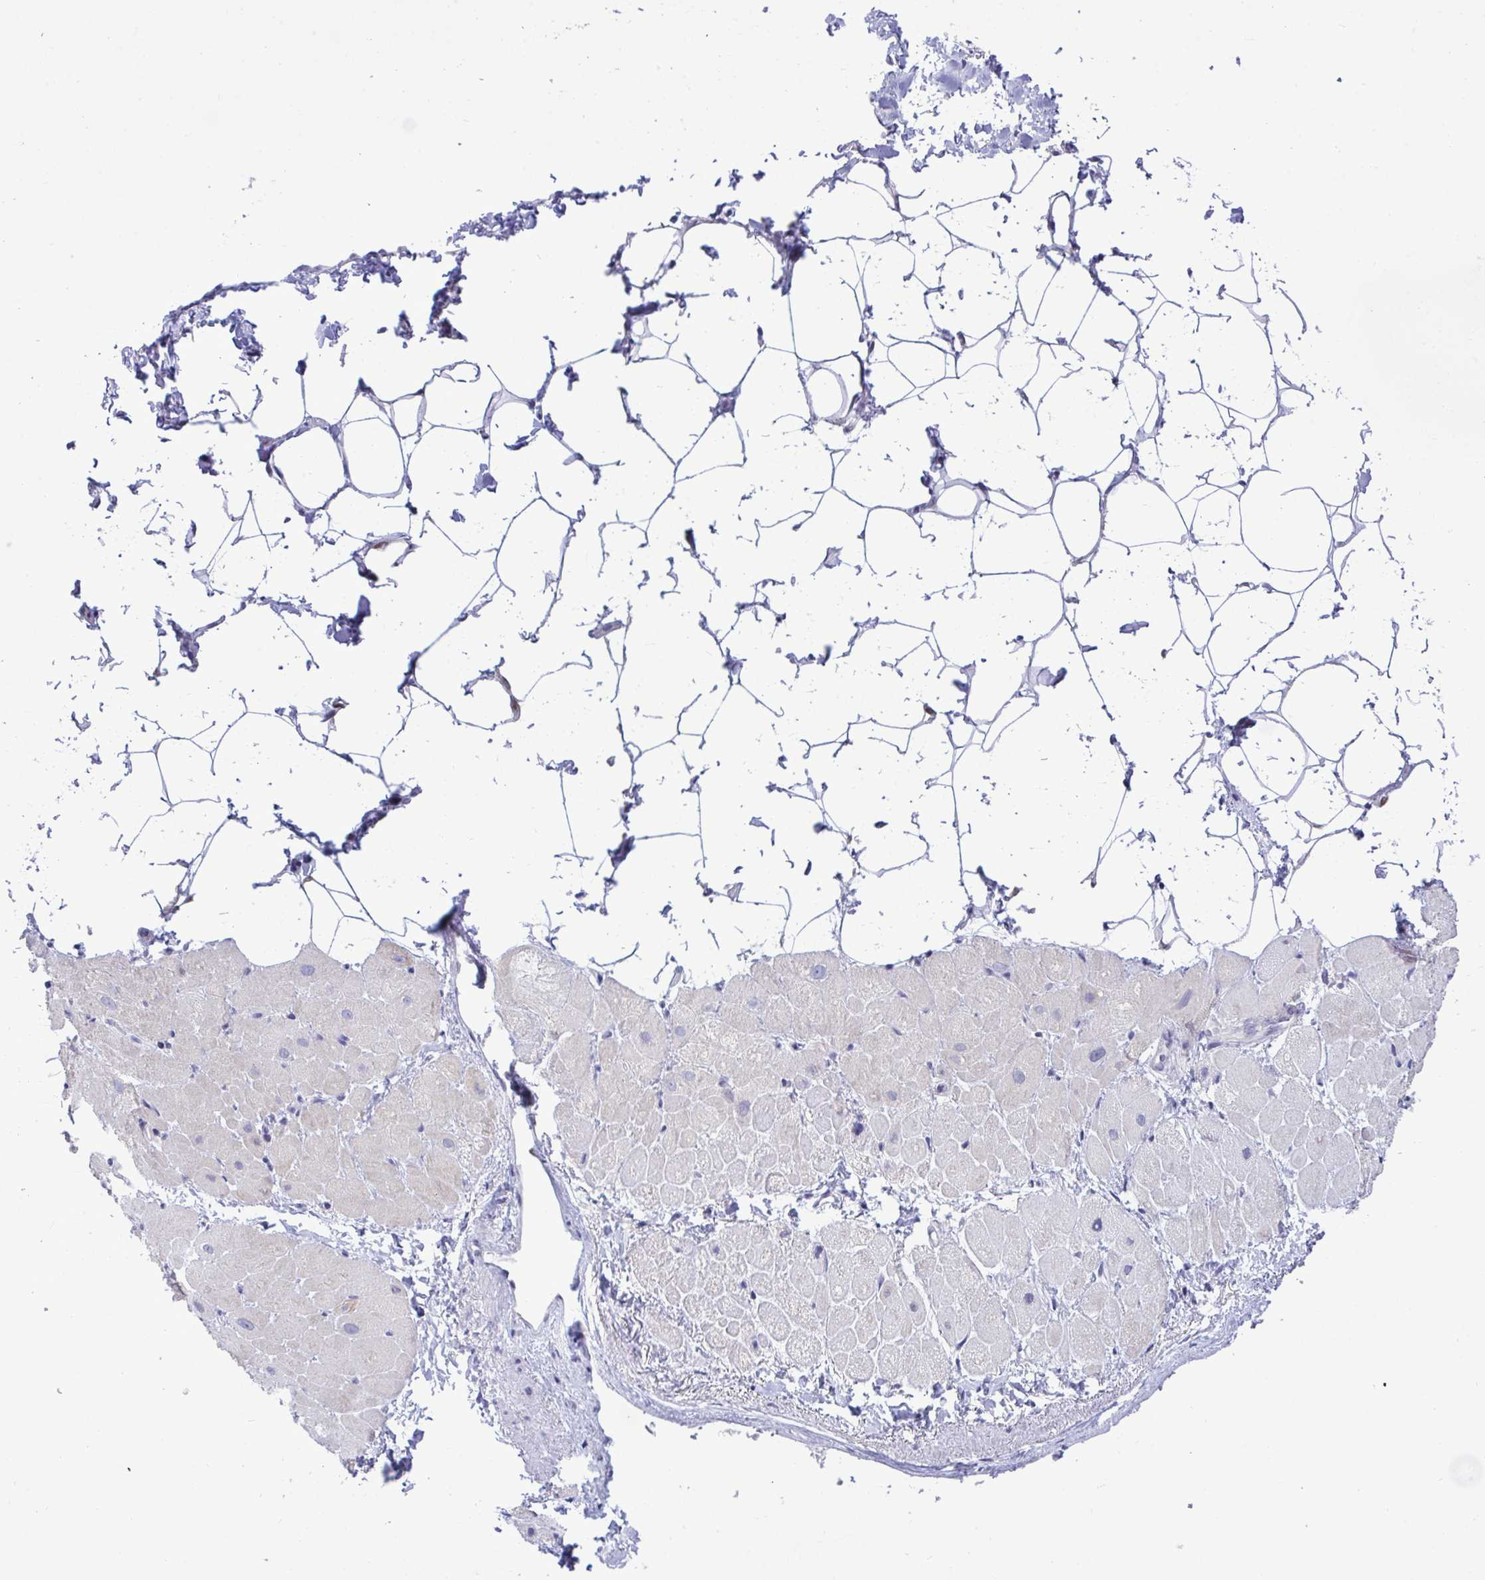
{"staining": {"intensity": "weak", "quantity": "<25%", "location": "cytoplasmic/membranous"}, "tissue": "heart muscle", "cell_type": "Cardiomyocytes", "image_type": "normal", "snomed": [{"axis": "morphology", "description": "Normal tissue, NOS"}, {"axis": "topography", "description": "Heart"}], "caption": "Immunohistochemistry (IHC) of unremarkable human heart muscle demonstrates no staining in cardiomyocytes. Nuclei are stained in blue.", "gene": "EPOP", "patient": {"sex": "male", "age": 62}}